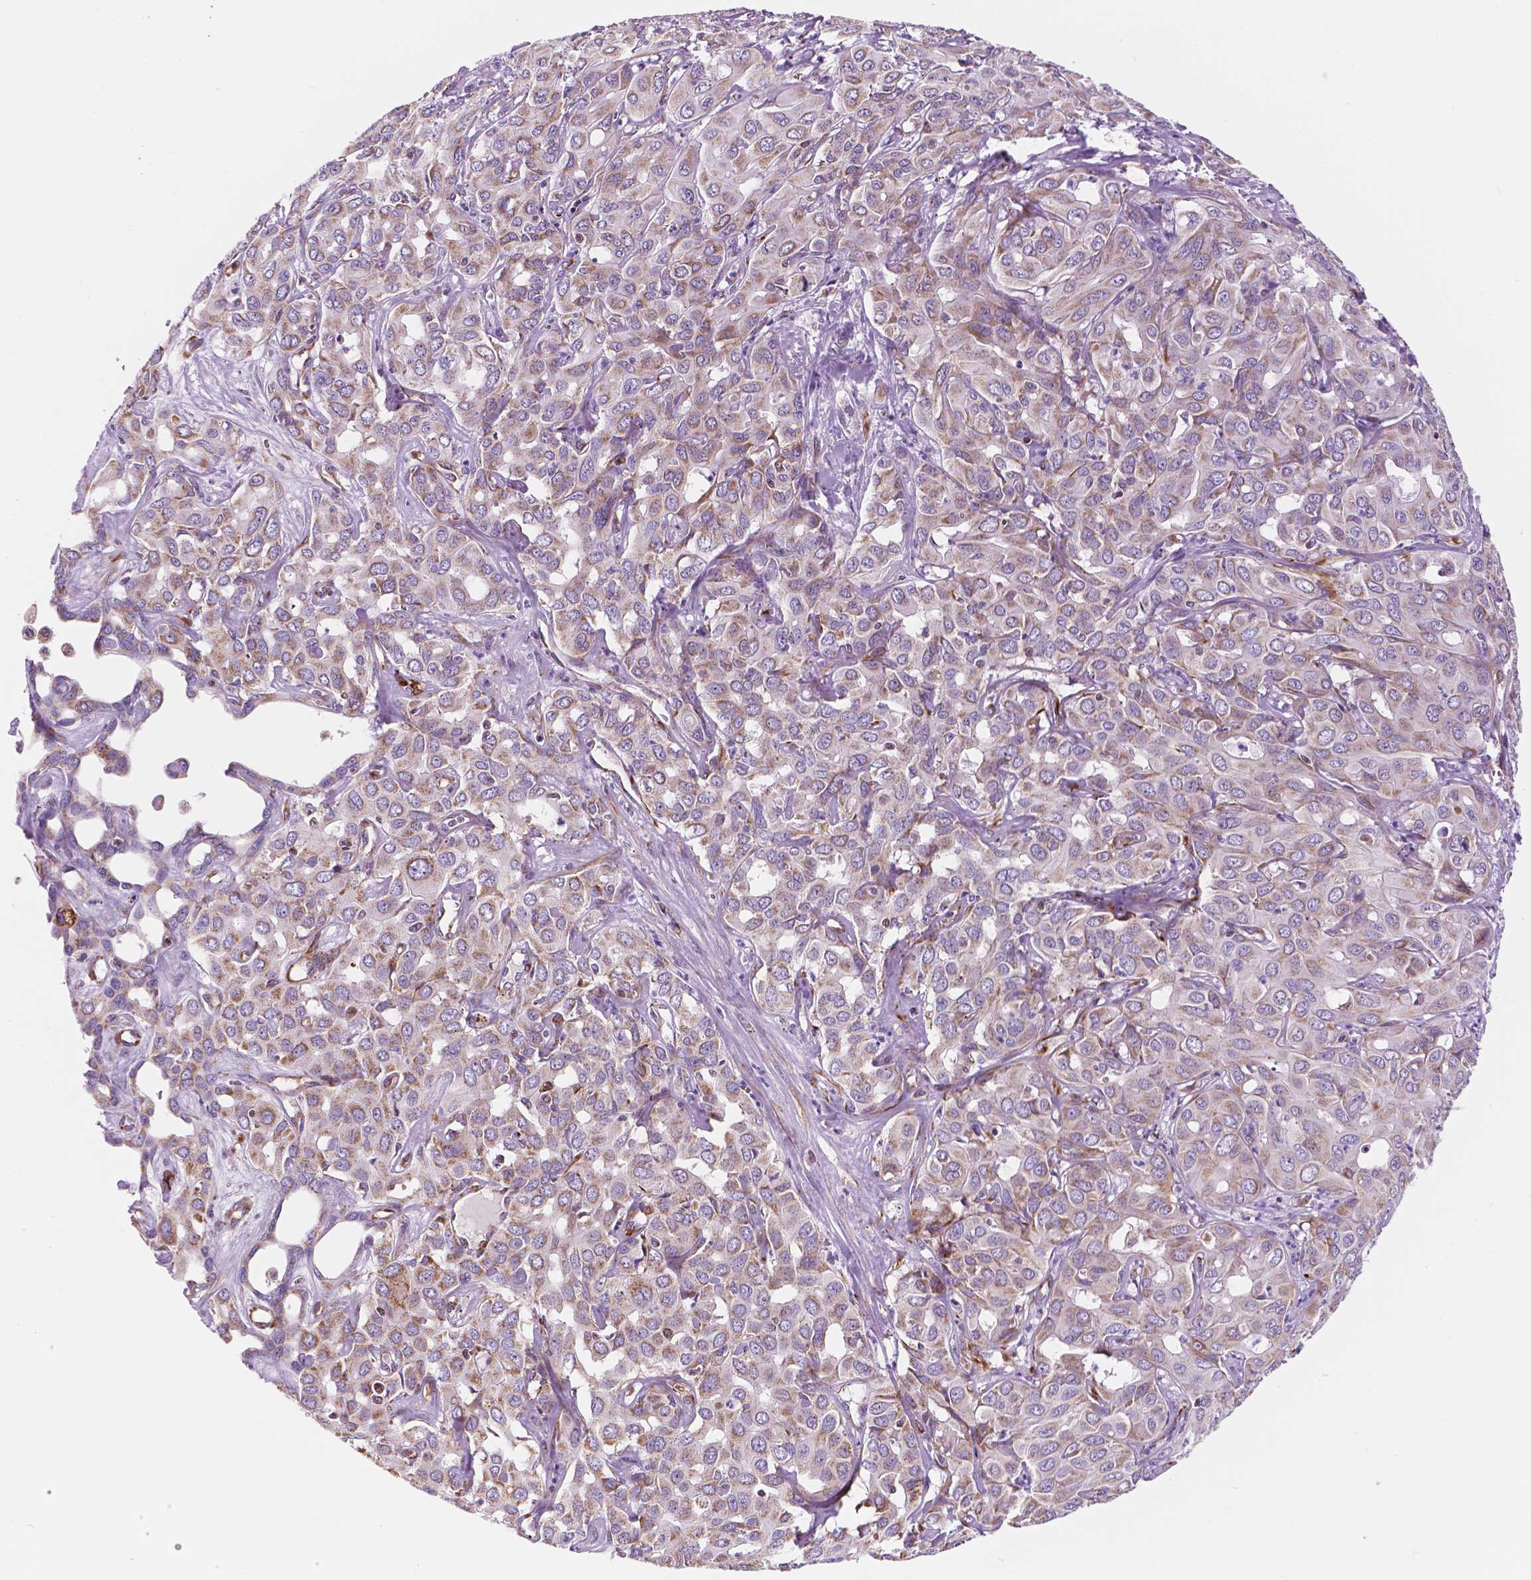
{"staining": {"intensity": "weak", "quantity": "25%-75%", "location": "cytoplasmic/membranous"}, "tissue": "liver cancer", "cell_type": "Tumor cells", "image_type": "cancer", "snomed": [{"axis": "morphology", "description": "Cholangiocarcinoma"}, {"axis": "topography", "description": "Liver"}], "caption": "Liver cancer (cholangiocarcinoma) tissue reveals weak cytoplasmic/membranous positivity in about 25%-75% of tumor cells, visualized by immunohistochemistry.", "gene": "GEMIN4", "patient": {"sex": "female", "age": 60}}